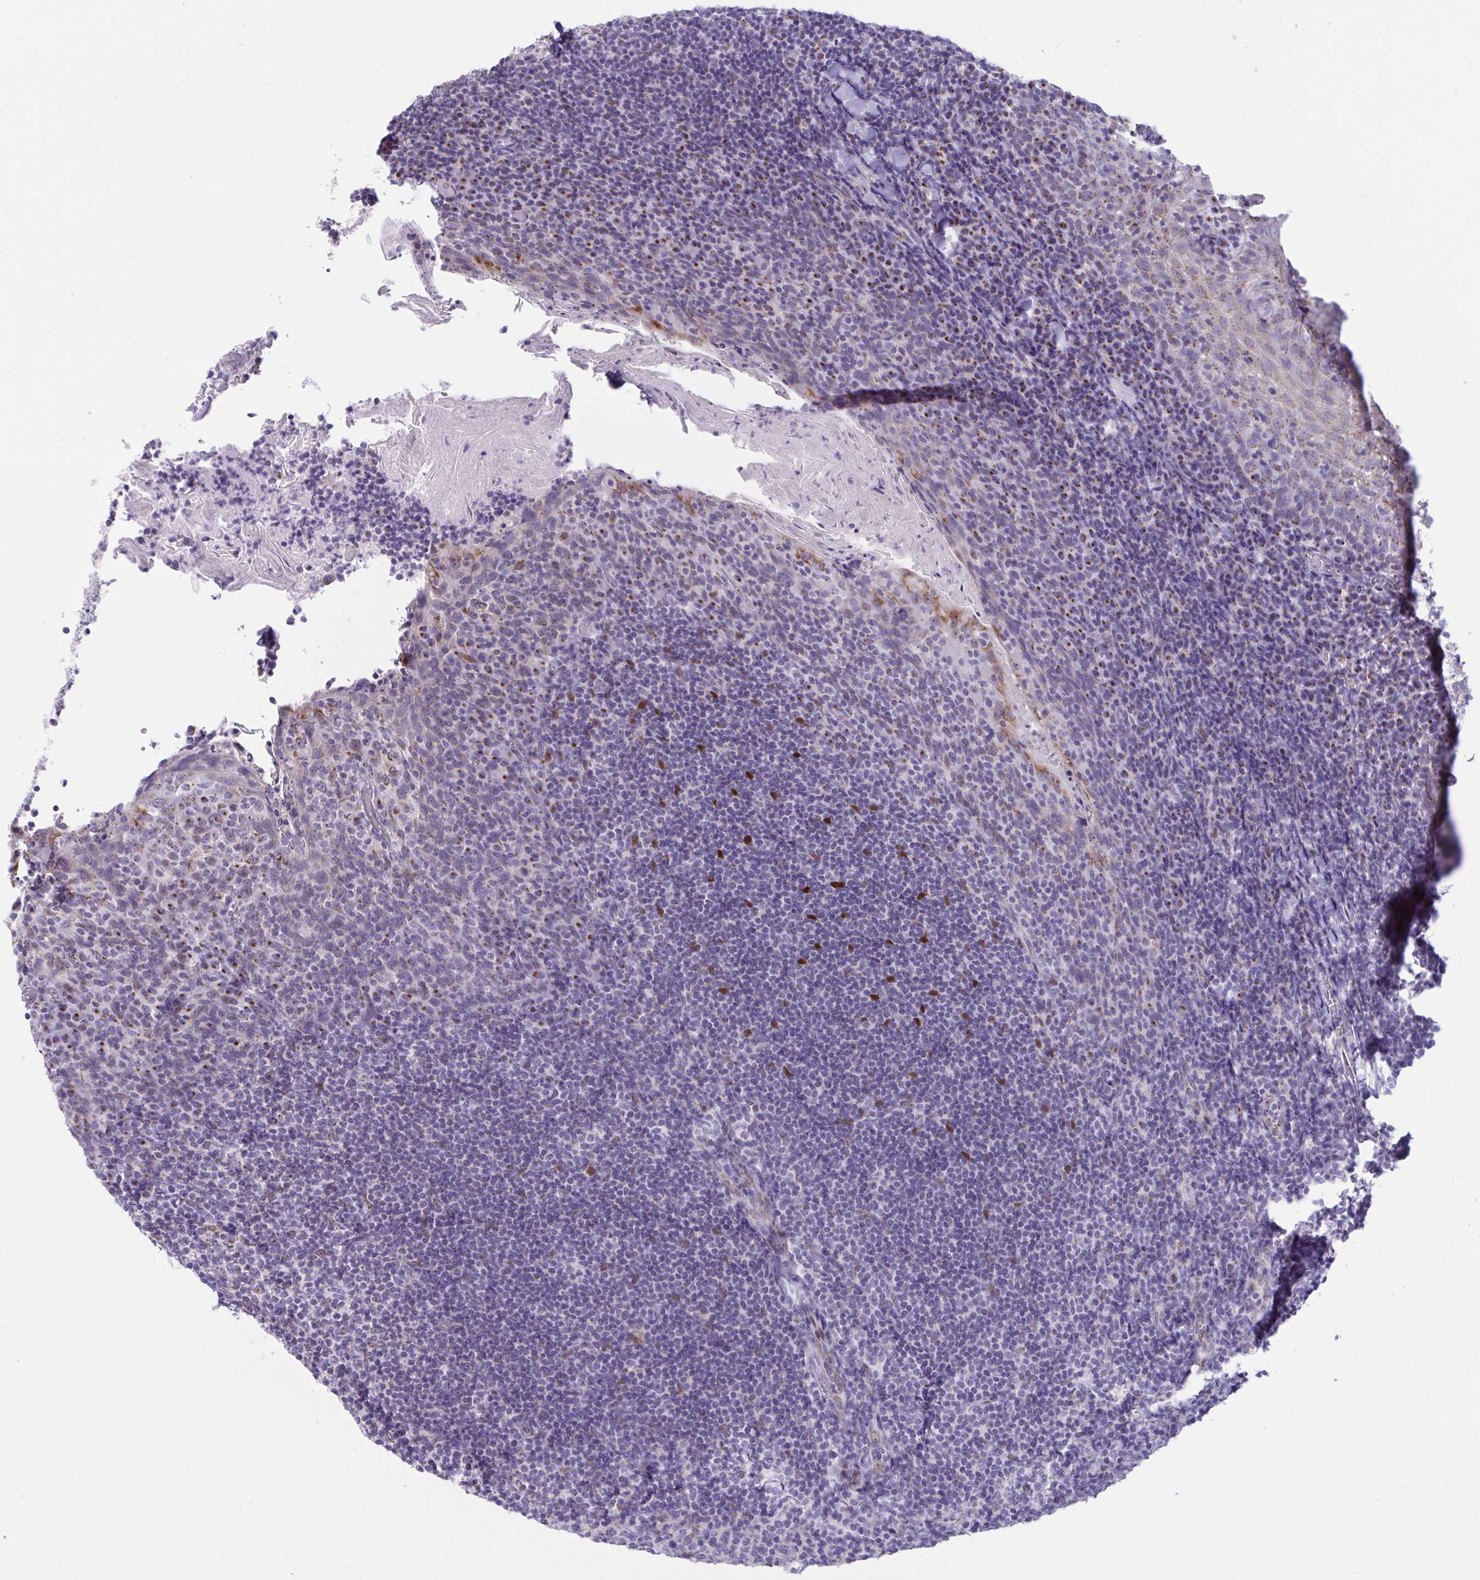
{"staining": {"intensity": "moderate", "quantity": "<25%", "location": "cytoplasmic/membranous,nuclear"}, "tissue": "tonsil", "cell_type": "Germinal center cells", "image_type": "normal", "snomed": [{"axis": "morphology", "description": "Normal tissue, NOS"}, {"axis": "topography", "description": "Tonsil"}], "caption": "Immunohistochemical staining of unremarkable human tonsil demonstrates moderate cytoplasmic/membranous,nuclear protein staining in approximately <25% of germinal center cells.", "gene": "SCLY", "patient": {"sex": "female", "age": 10}}